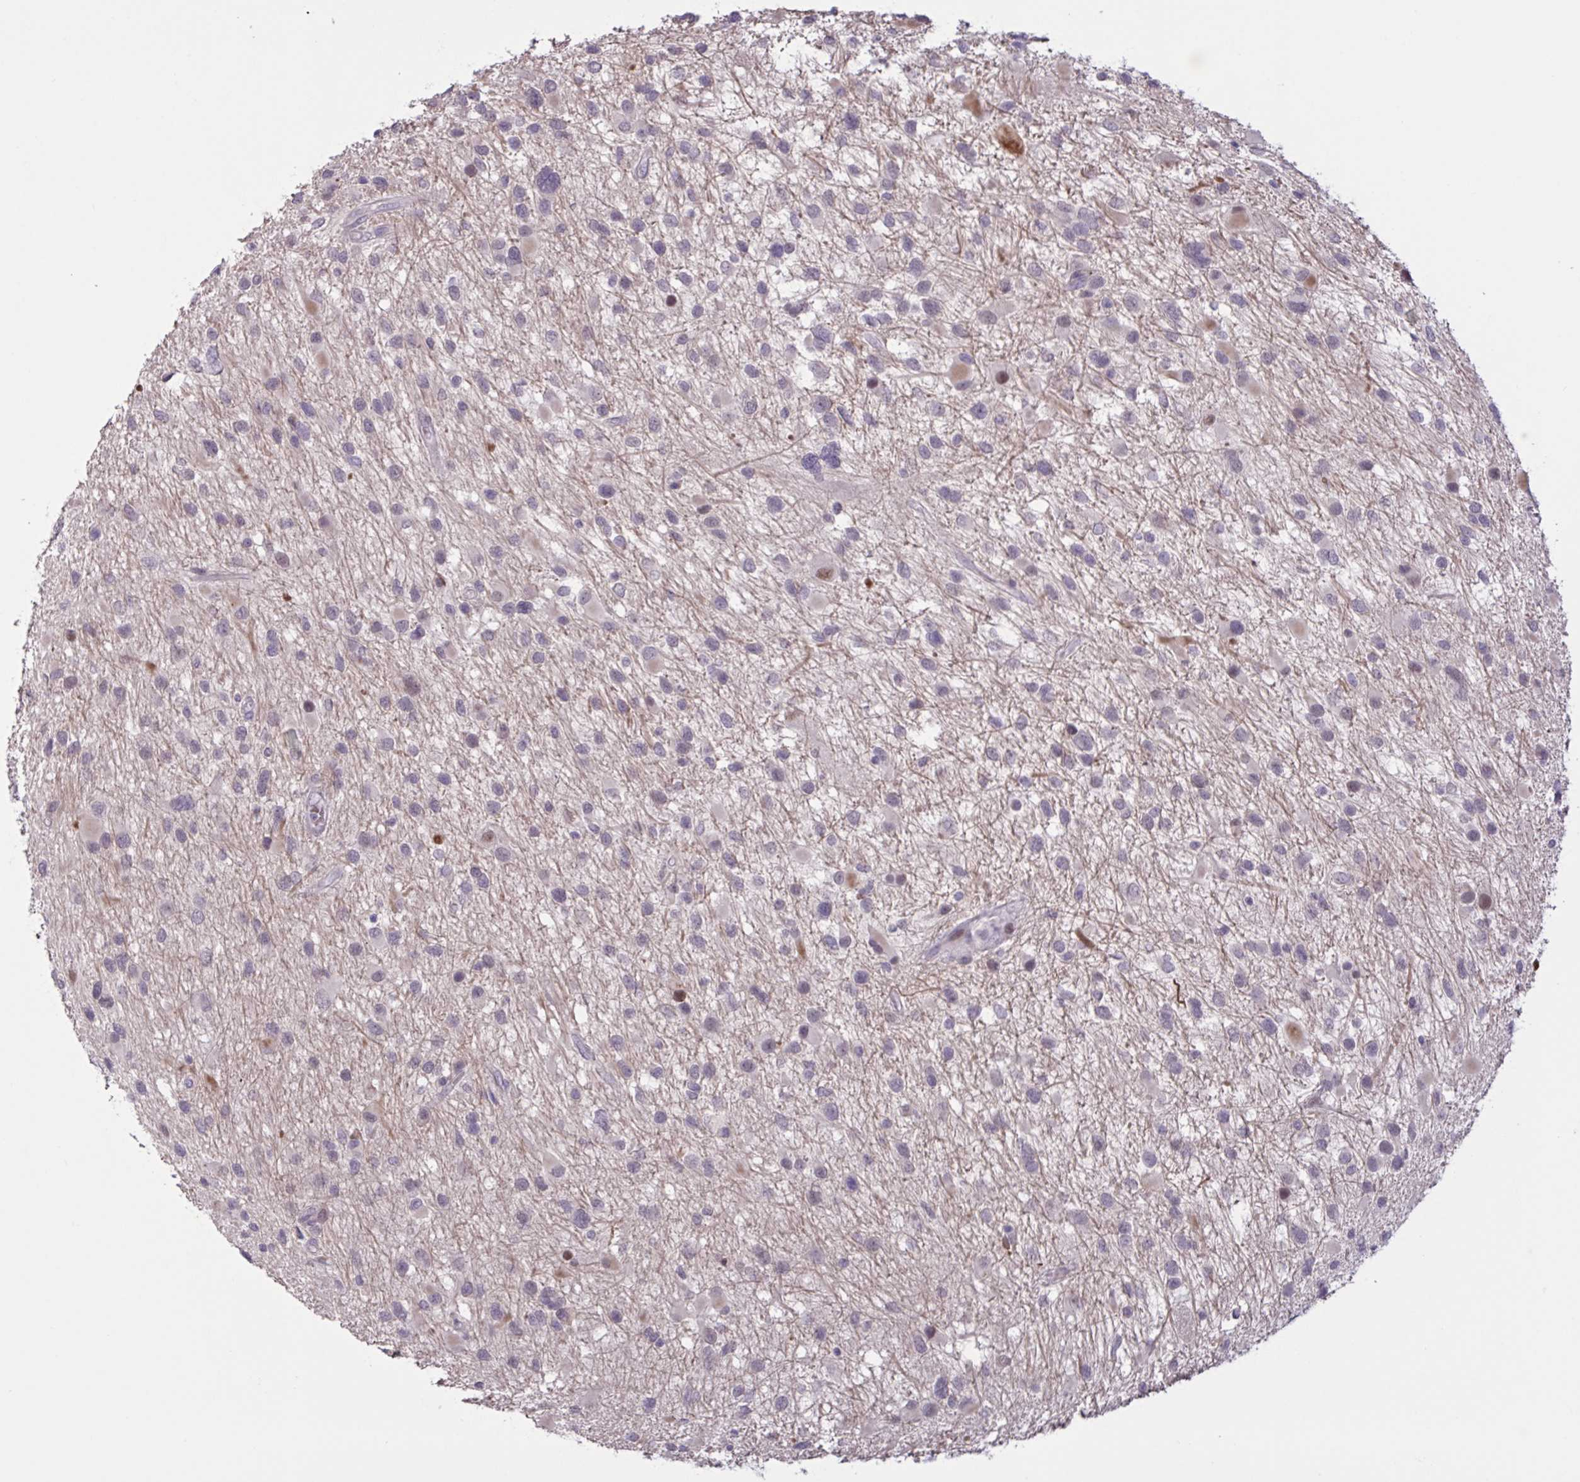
{"staining": {"intensity": "weak", "quantity": "<25%", "location": "nuclear"}, "tissue": "glioma", "cell_type": "Tumor cells", "image_type": "cancer", "snomed": [{"axis": "morphology", "description": "Glioma, malignant, Low grade"}, {"axis": "topography", "description": "Brain"}], "caption": "This is an immunohistochemistry image of human malignant low-grade glioma. There is no positivity in tumor cells.", "gene": "RFPL4B", "patient": {"sex": "female", "age": 32}}